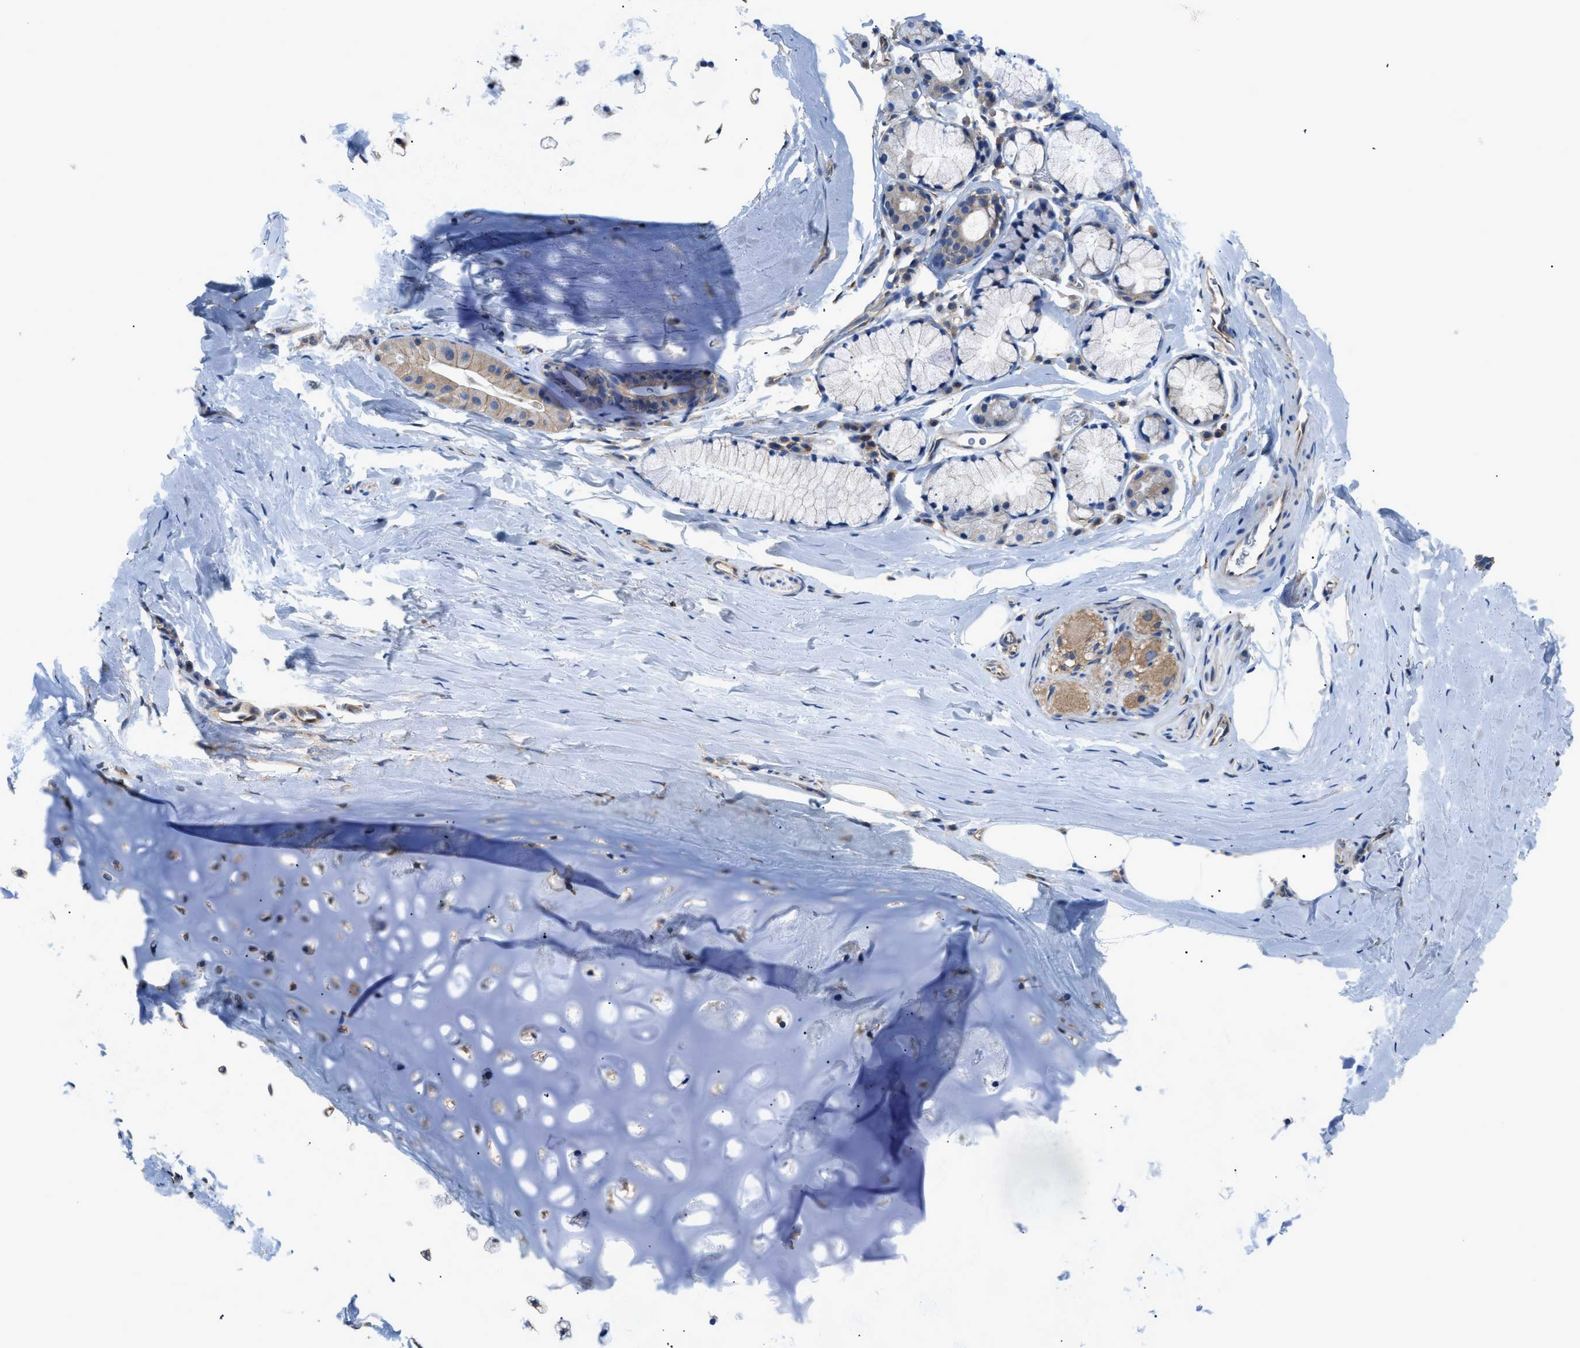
{"staining": {"intensity": "negative", "quantity": "none", "location": "none"}, "tissue": "adipose tissue", "cell_type": "Adipocytes", "image_type": "normal", "snomed": [{"axis": "morphology", "description": "Normal tissue, NOS"}, {"axis": "topography", "description": "Cartilage tissue"}, {"axis": "topography", "description": "Bronchus"}], "caption": "Immunohistochemical staining of unremarkable adipose tissue reveals no significant staining in adipocytes.", "gene": "DMAC1", "patient": {"sex": "female", "age": 53}}